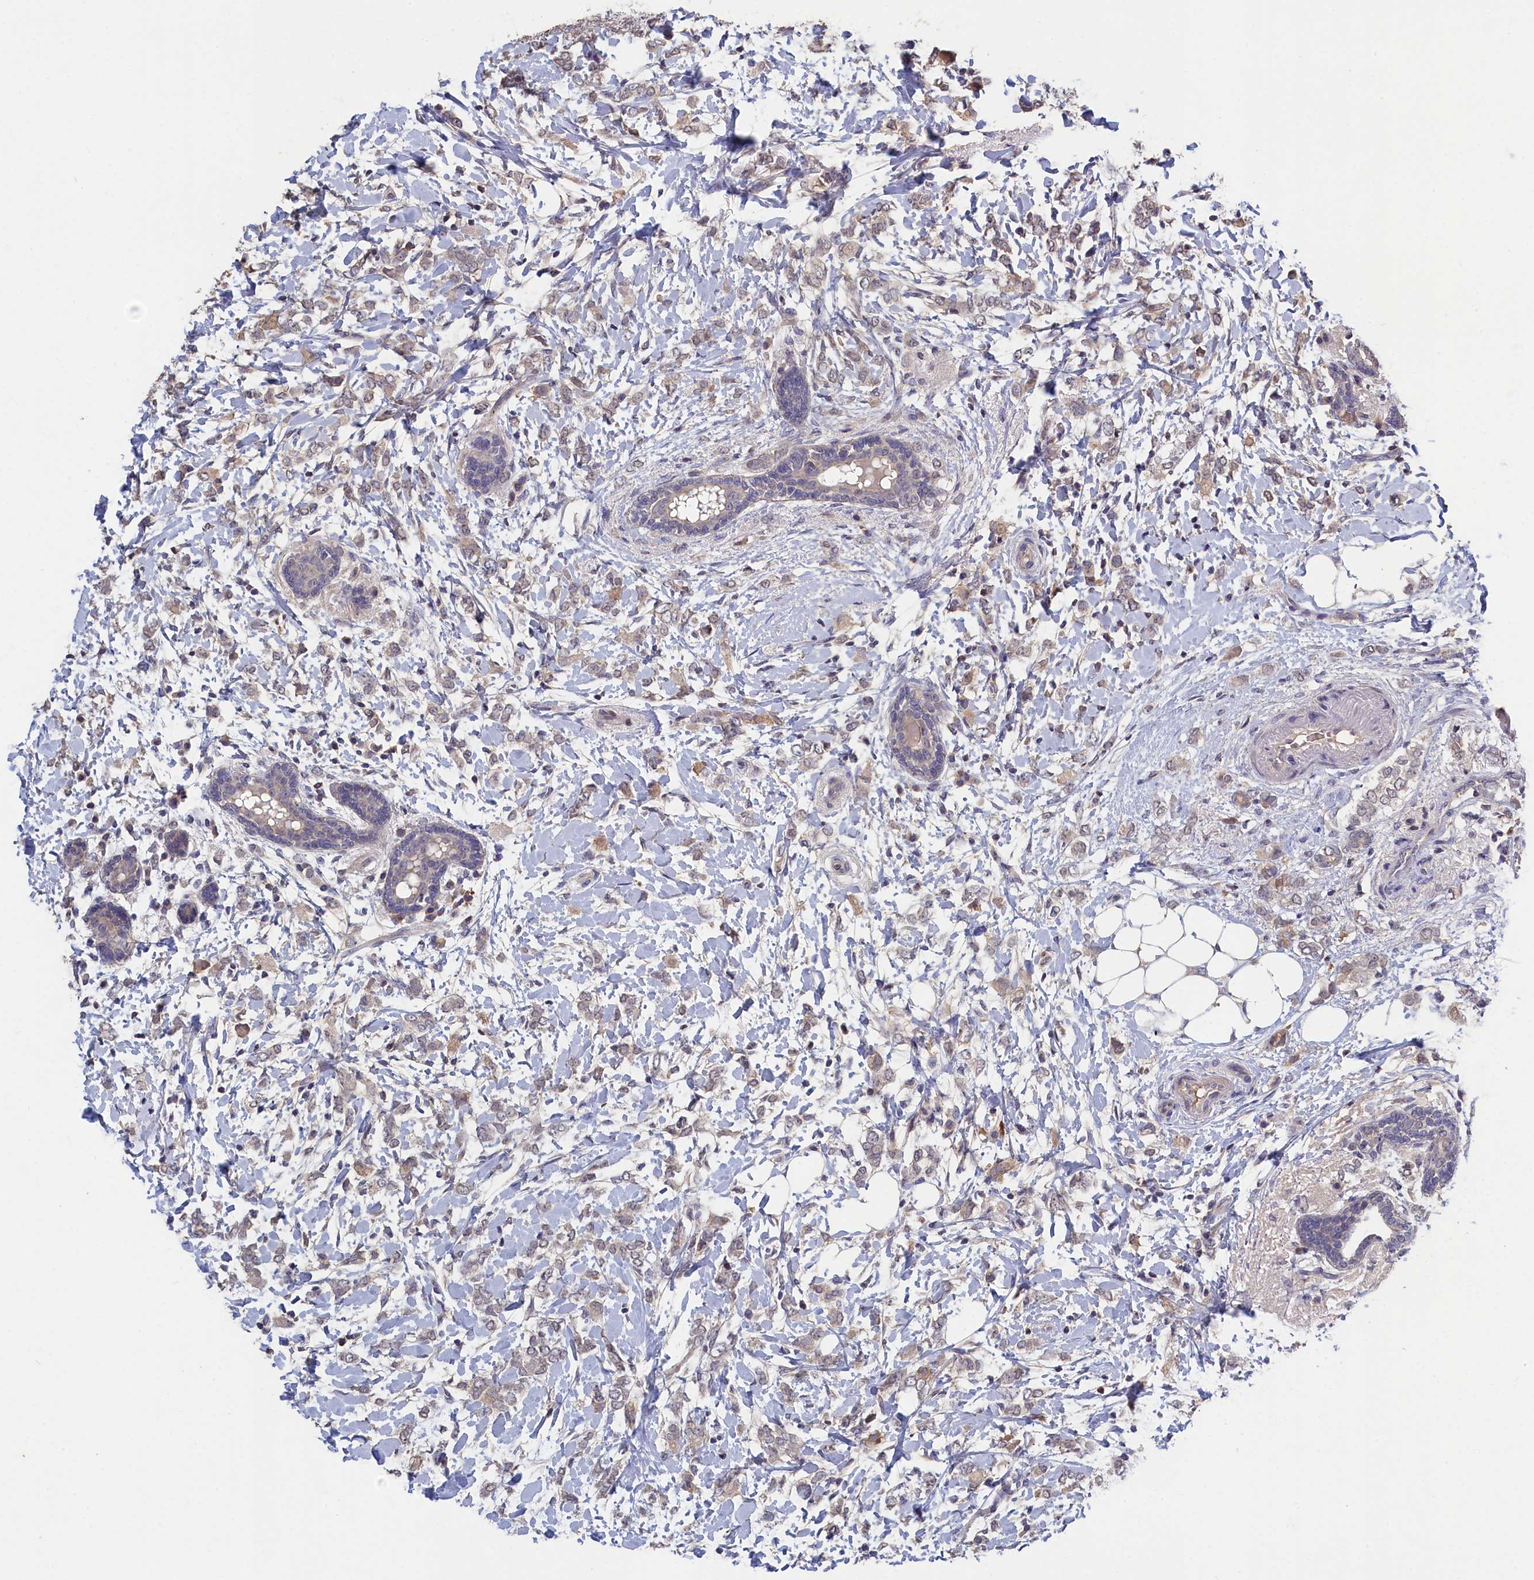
{"staining": {"intensity": "weak", "quantity": "<25%", "location": "cytoplasmic/membranous"}, "tissue": "breast cancer", "cell_type": "Tumor cells", "image_type": "cancer", "snomed": [{"axis": "morphology", "description": "Normal tissue, NOS"}, {"axis": "morphology", "description": "Lobular carcinoma"}, {"axis": "topography", "description": "Breast"}], "caption": "Immunohistochemical staining of breast cancer (lobular carcinoma) shows no significant positivity in tumor cells.", "gene": "CELF5", "patient": {"sex": "female", "age": 47}}